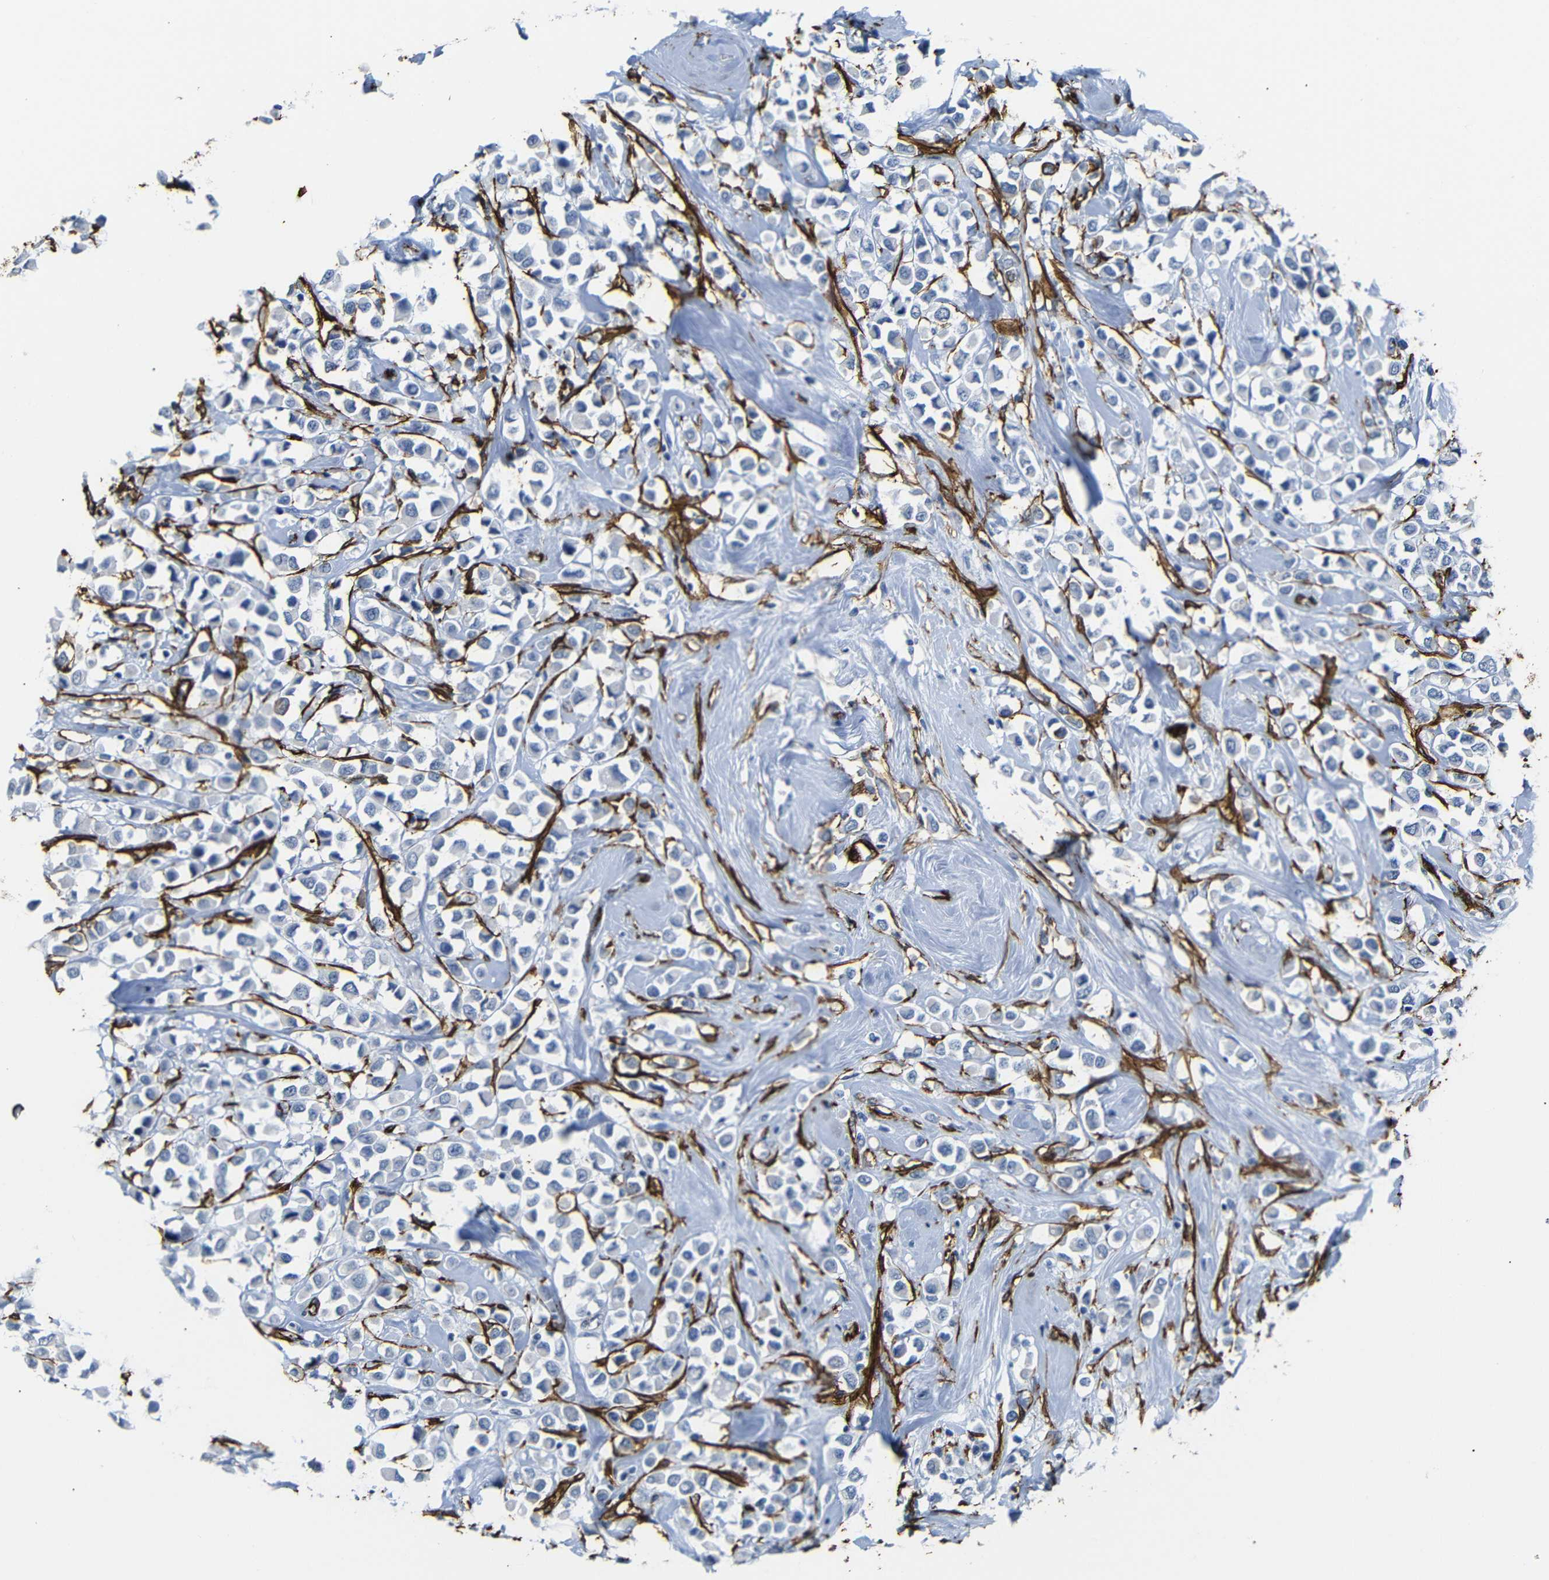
{"staining": {"intensity": "negative", "quantity": "none", "location": "none"}, "tissue": "breast cancer", "cell_type": "Tumor cells", "image_type": "cancer", "snomed": [{"axis": "morphology", "description": "Duct carcinoma"}, {"axis": "topography", "description": "Breast"}], "caption": "IHC photomicrograph of neoplastic tissue: breast cancer (invasive ductal carcinoma) stained with DAB shows no significant protein staining in tumor cells. The staining is performed using DAB brown chromogen with nuclei counter-stained in using hematoxylin.", "gene": "ACTA2", "patient": {"sex": "female", "age": 61}}